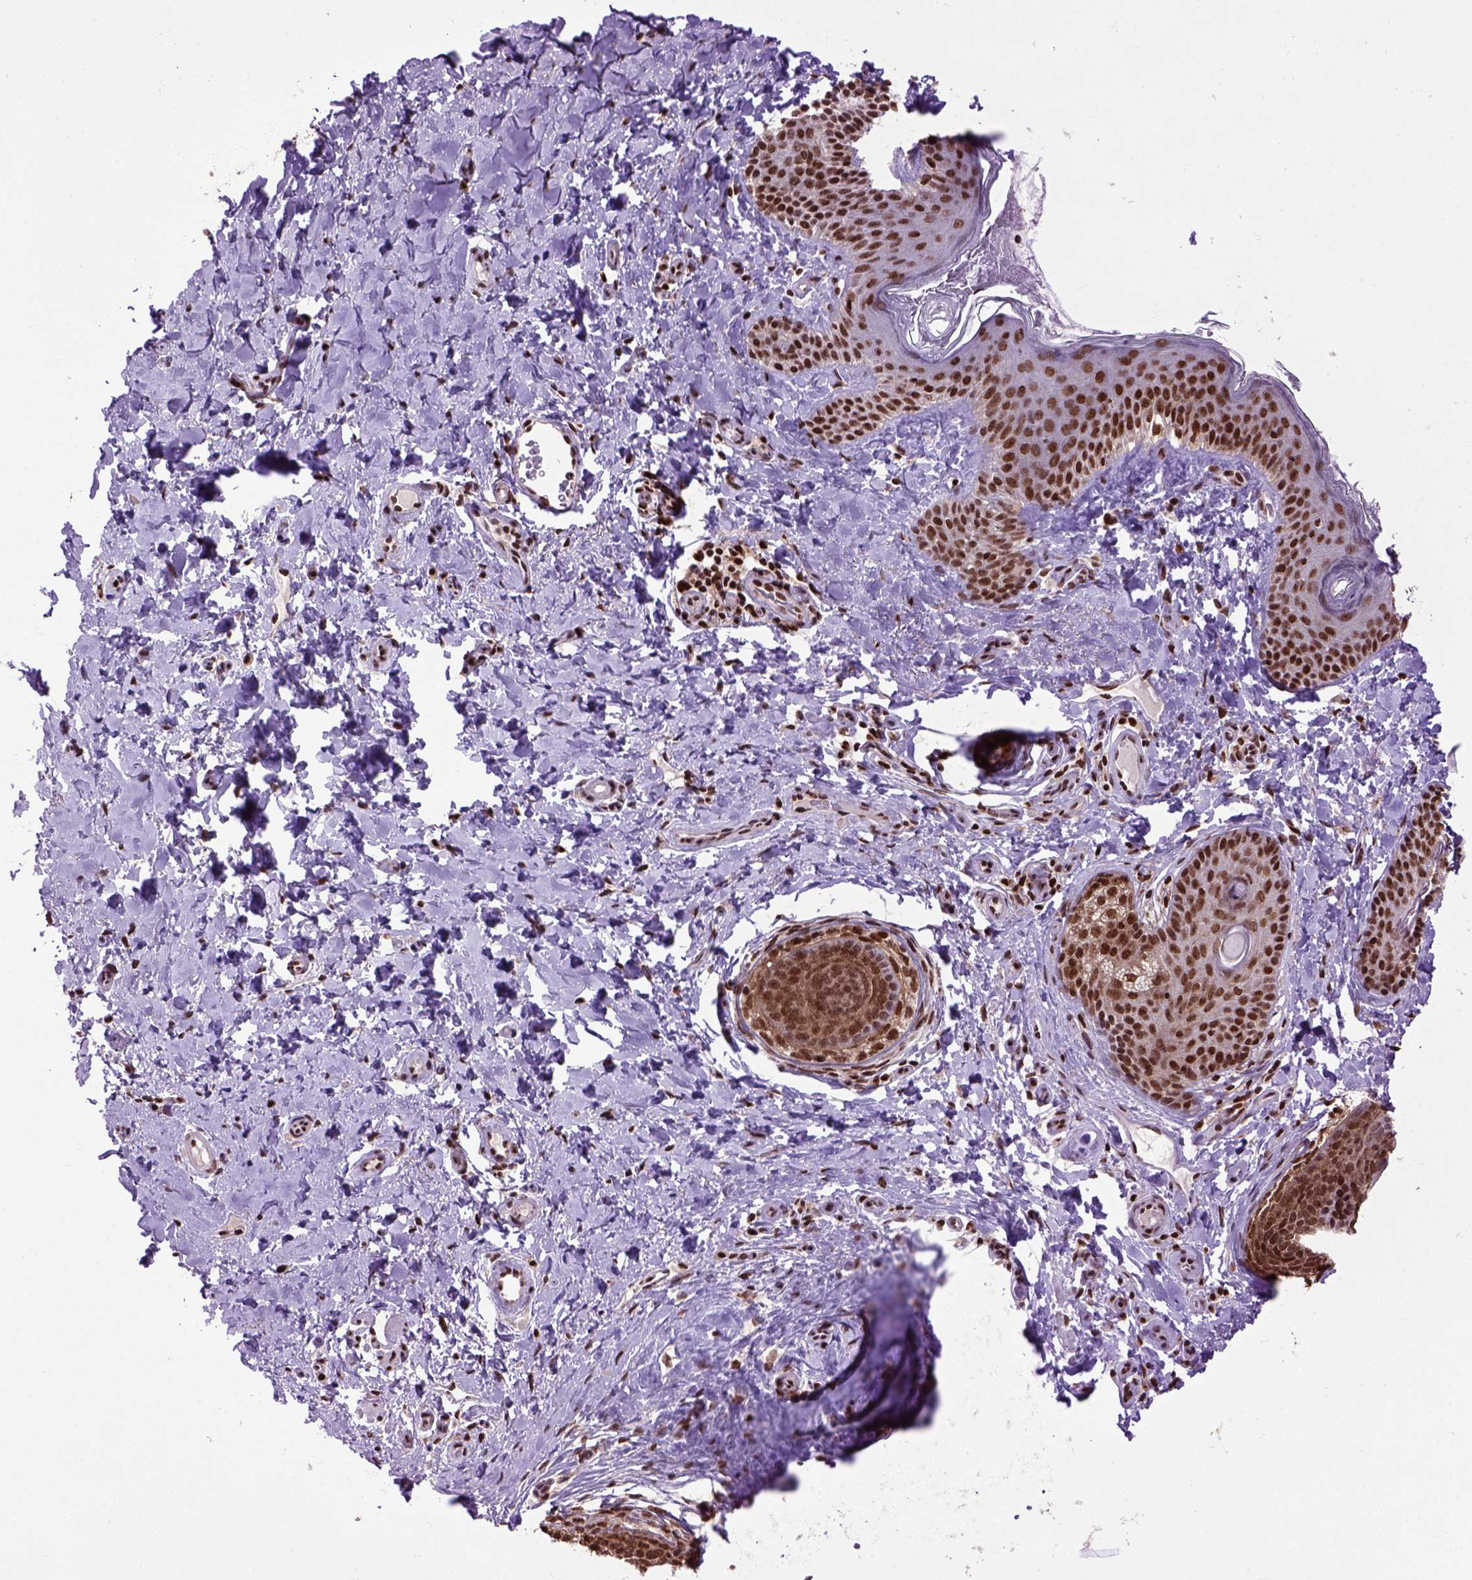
{"staining": {"intensity": "strong", "quantity": ">75%", "location": "nuclear"}, "tissue": "skin cancer", "cell_type": "Tumor cells", "image_type": "cancer", "snomed": [{"axis": "morphology", "description": "Basal cell carcinoma"}, {"axis": "topography", "description": "Skin"}], "caption": "Immunohistochemical staining of skin cancer demonstrates high levels of strong nuclear protein staining in about >75% of tumor cells.", "gene": "CELF1", "patient": {"sex": "male", "age": 89}}